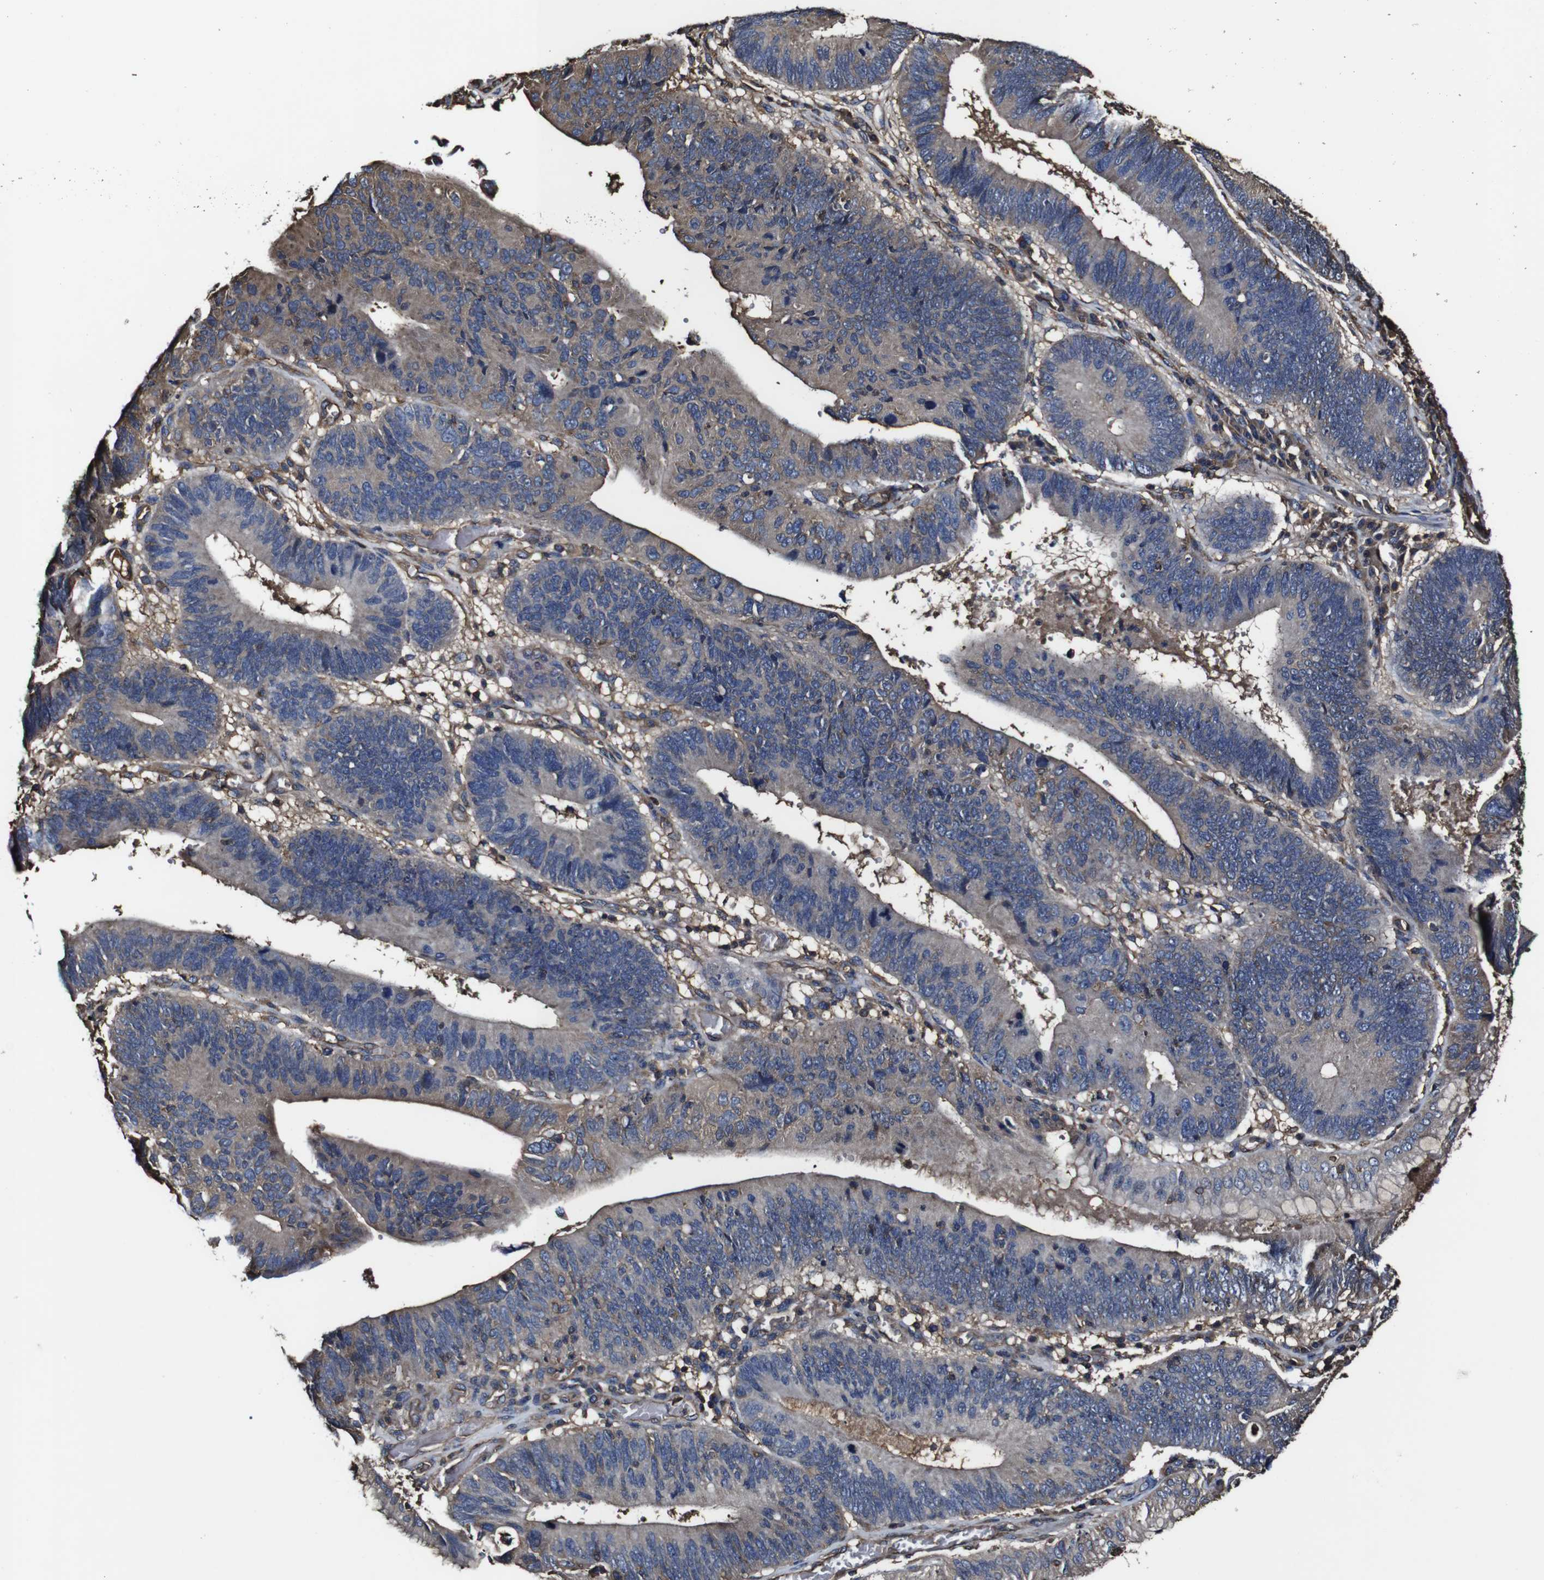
{"staining": {"intensity": "moderate", "quantity": "25%-75%", "location": "cytoplasmic/membranous"}, "tissue": "stomach cancer", "cell_type": "Tumor cells", "image_type": "cancer", "snomed": [{"axis": "morphology", "description": "Adenocarcinoma, NOS"}, {"axis": "topography", "description": "Stomach"}], "caption": "Protein expression analysis of stomach cancer shows moderate cytoplasmic/membranous staining in about 25%-75% of tumor cells. Using DAB (3,3'-diaminobenzidine) (brown) and hematoxylin (blue) stains, captured at high magnification using brightfield microscopy.", "gene": "MSN", "patient": {"sex": "male", "age": 59}}